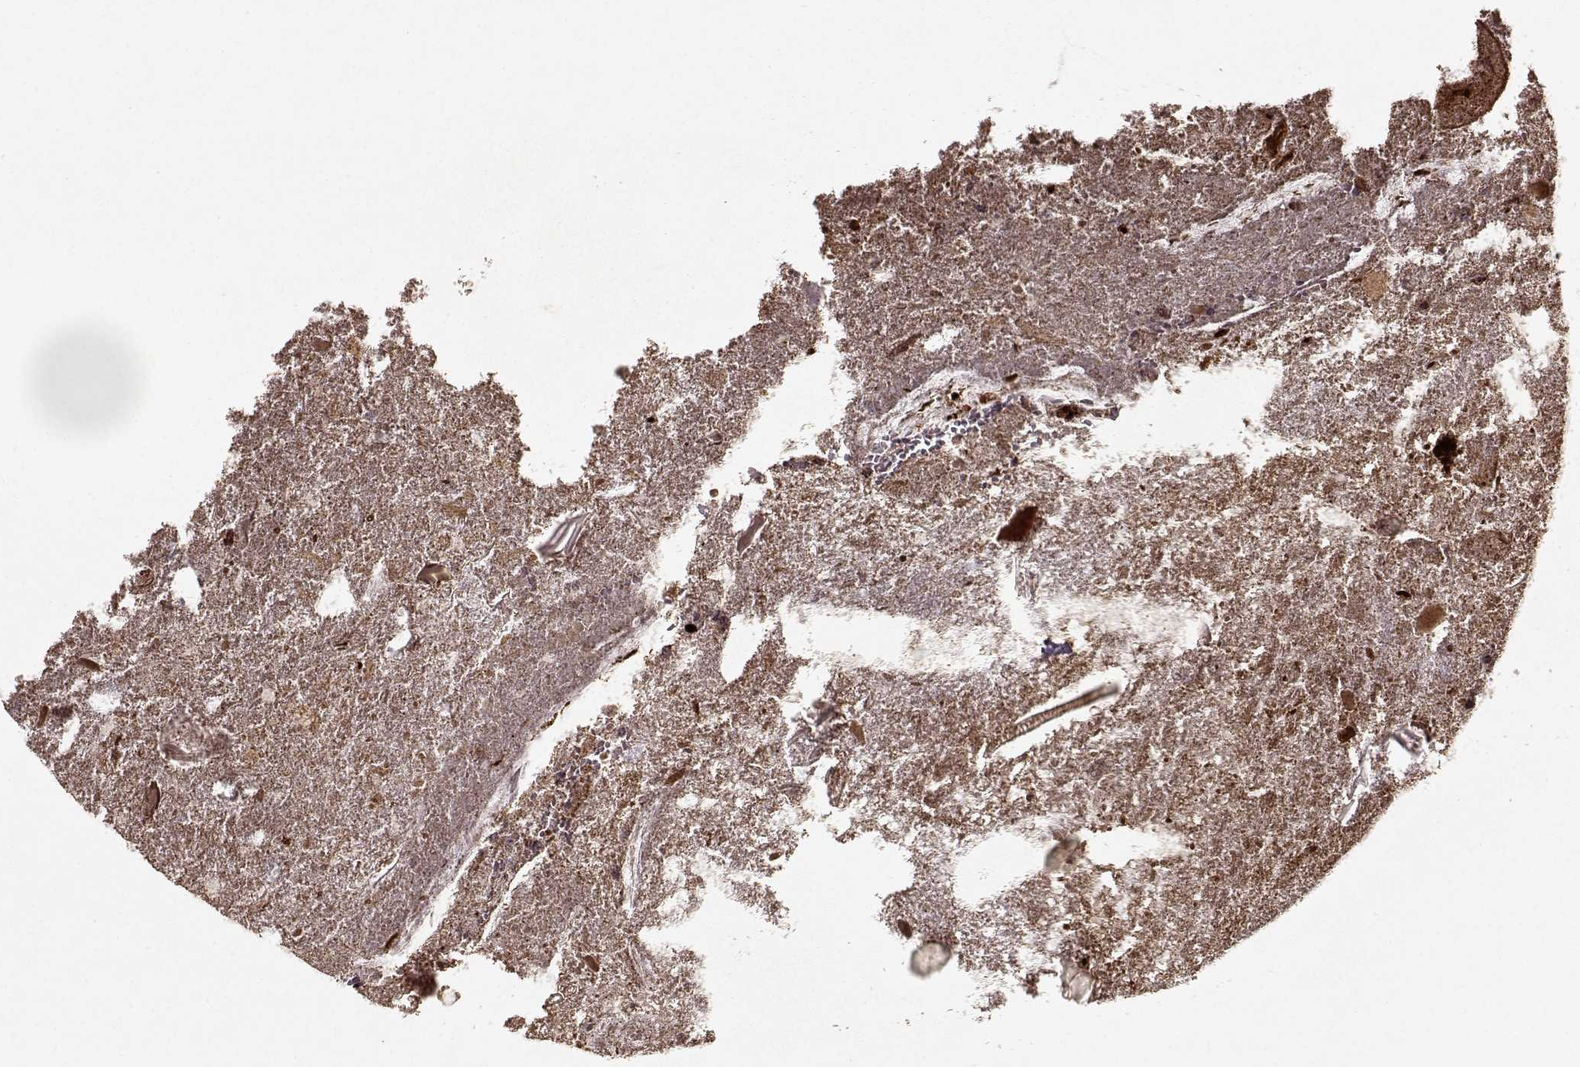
{"staining": {"intensity": "strong", "quantity": ">75%", "location": "cytoplasmic/membranous"}, "tissue": "appendix", "cell_type": "Glandular cells", "image_type": "normal", "snomed": [{"axis": "morphology", "description": "Normal tissue, NOS"}, {"axis": "topography", "description": "Appendix"}], "caption": "About >75% of glandular cells in benign human appendix display strong cytoplasmic/membranous protein staining as visualized by brown immunohistochemical staining.", "gene": "CMTM3", "patient": {"sex": "female", "age": 23}}